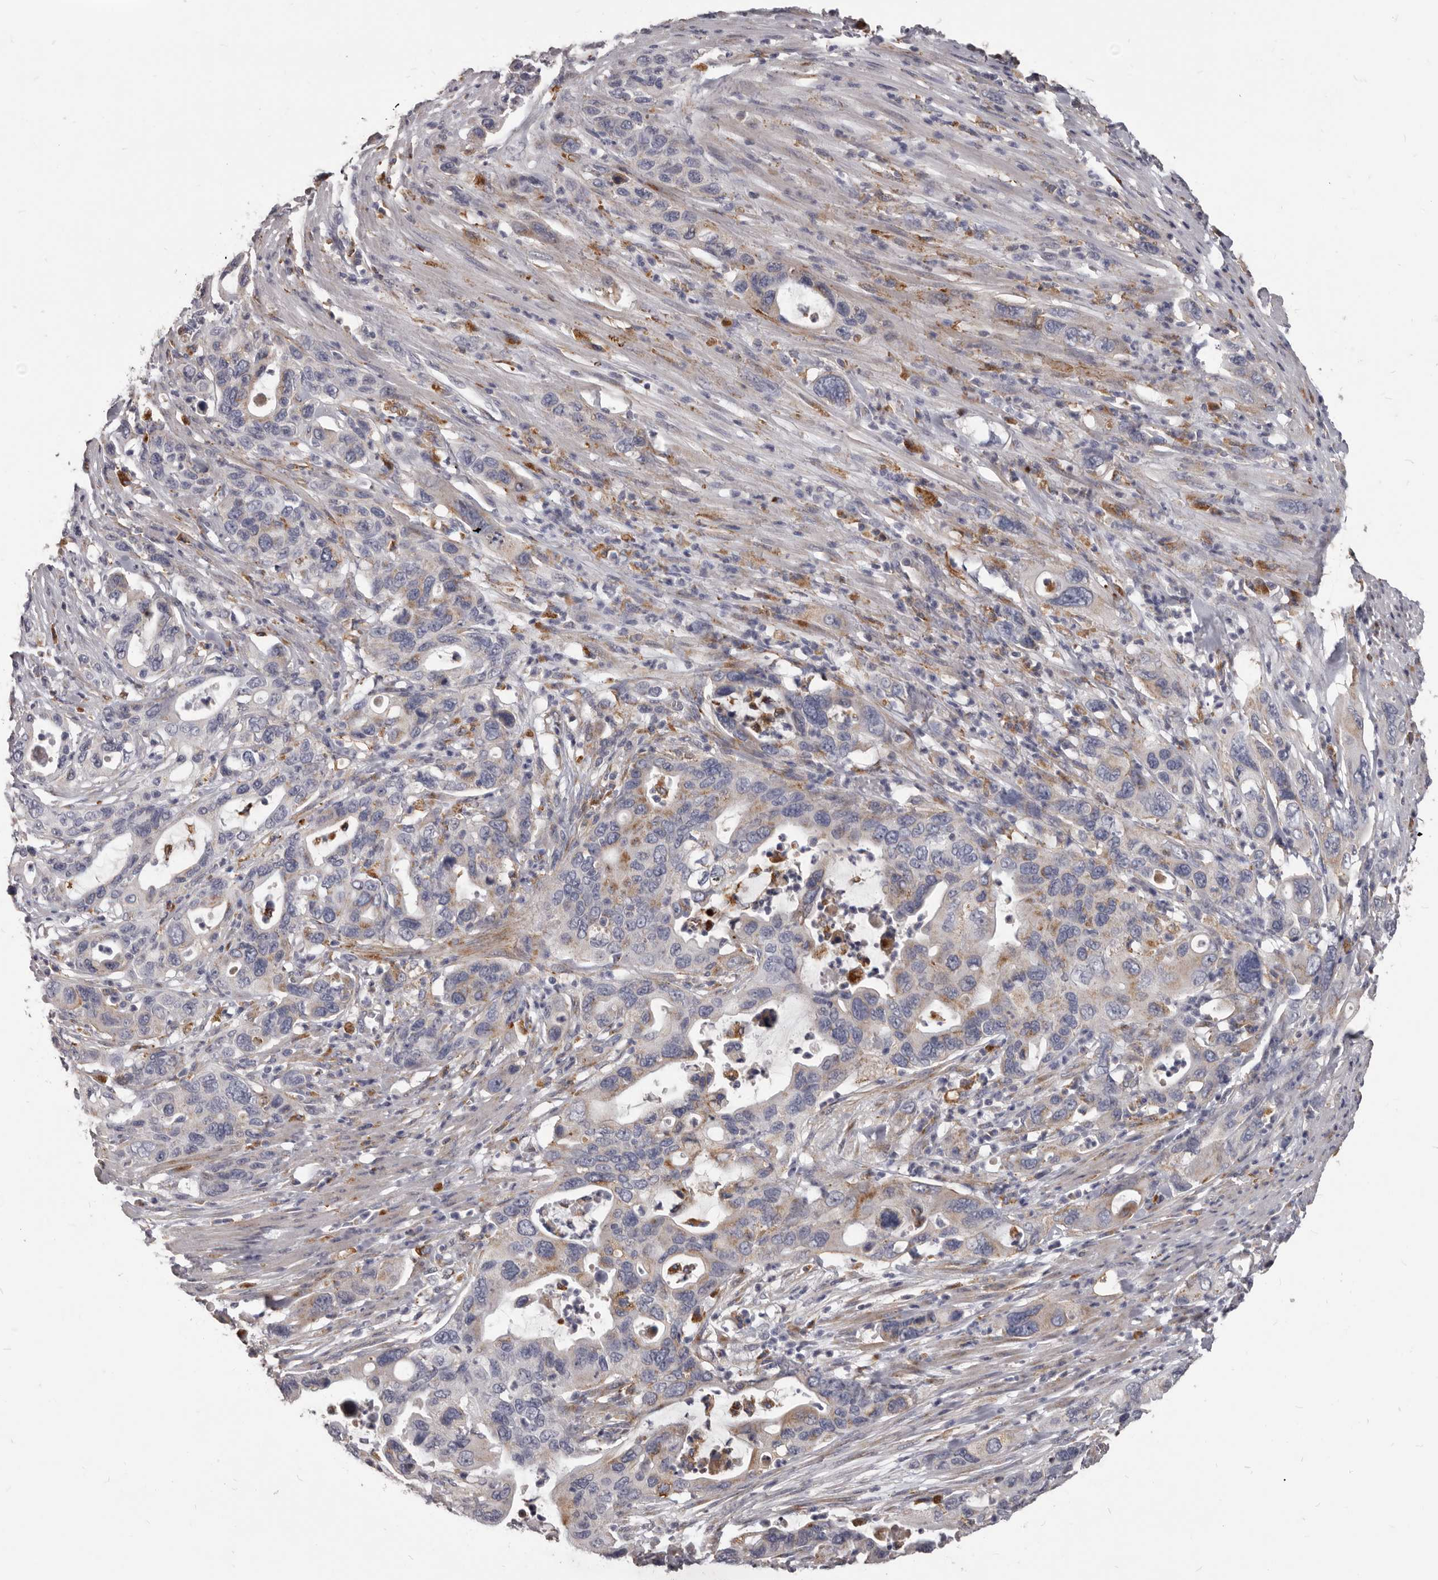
{"staining": {"intensity": "weak", "quantity": "25%-75%", "location": "cytoplasmic/membranous"}, "tissue": "pancreatic cancer", "cell_type": "Tumor cells", "image_type": "cancer", "snomed": [{"axis": "morphology", "description": "Adenocarcinoma, NOS"}, {"axis": "topography", "description": "Pancreas"}], "caption": "Immunohistochemistry of pancreatic adenocarcinoma exhibits low levels of weak cytoplasmic/membranous staining in approximately 25%-75% of tumor cells. (Stains: DAB in brown, nuclei in blue, Microscopy: brightfield microscopy at high magnification).", "gene": "PI4K2A", "patient": {"sex": "female", "age": 71}}